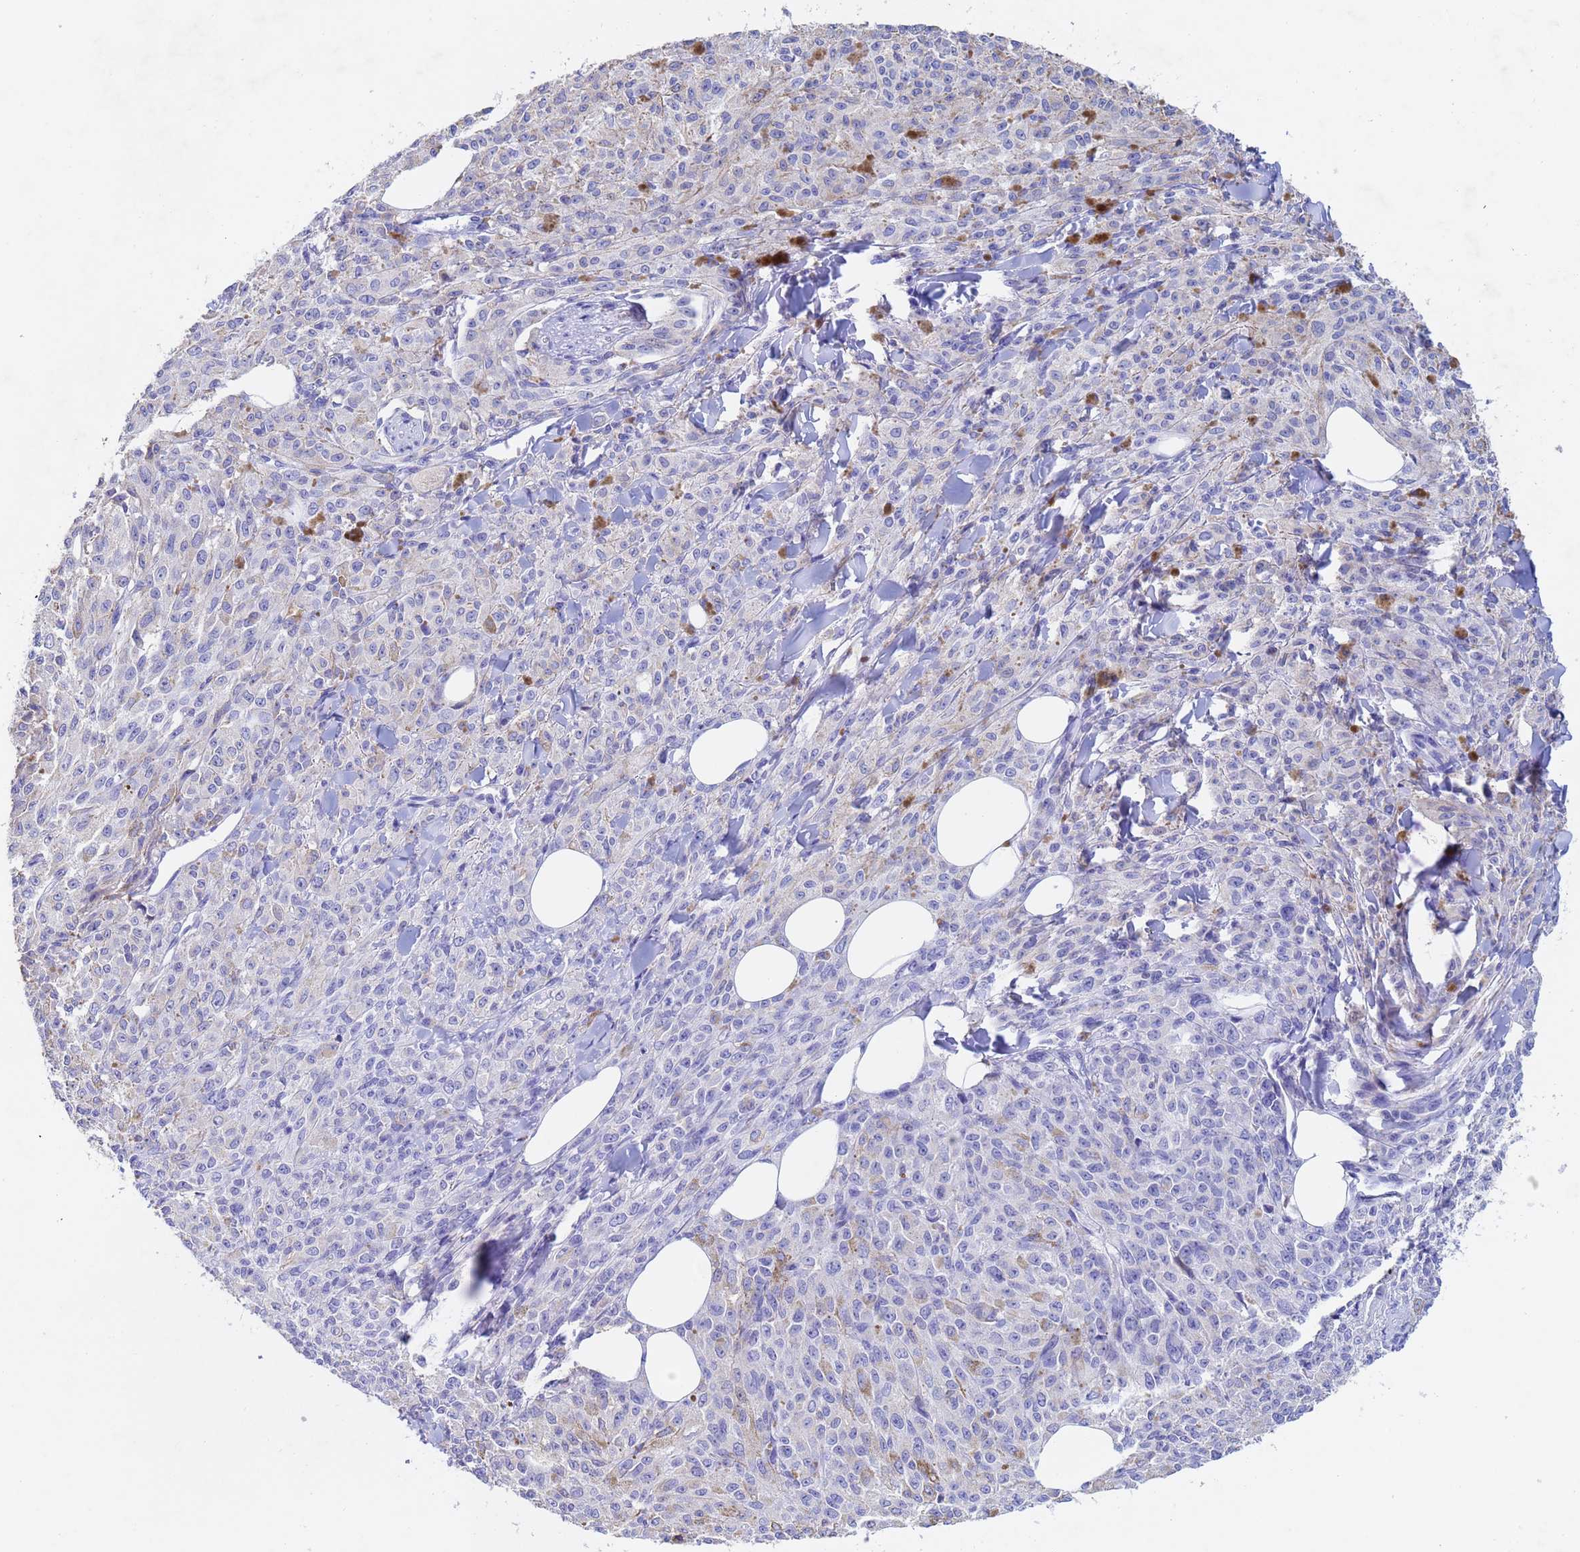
{"staining": {"intensity": "negative", "quantity": "none", "location": "none"}, "tissue": "melanoma", "cell_type": "Tumor cells", "image_type": "cancer", "snomed": [{"axis": "morphology", "description": "Malignant melanoma, NOS"}, {"axis": "topography", "description": "Skin"}], "caption": "IHC histopathology image of melanoma stained for a protein (brown), which shows no positivity in tumor cells. Nuclei are stained in blue.", "gene": "CSTB", "patient": {"sex": "female", "age": 52}}